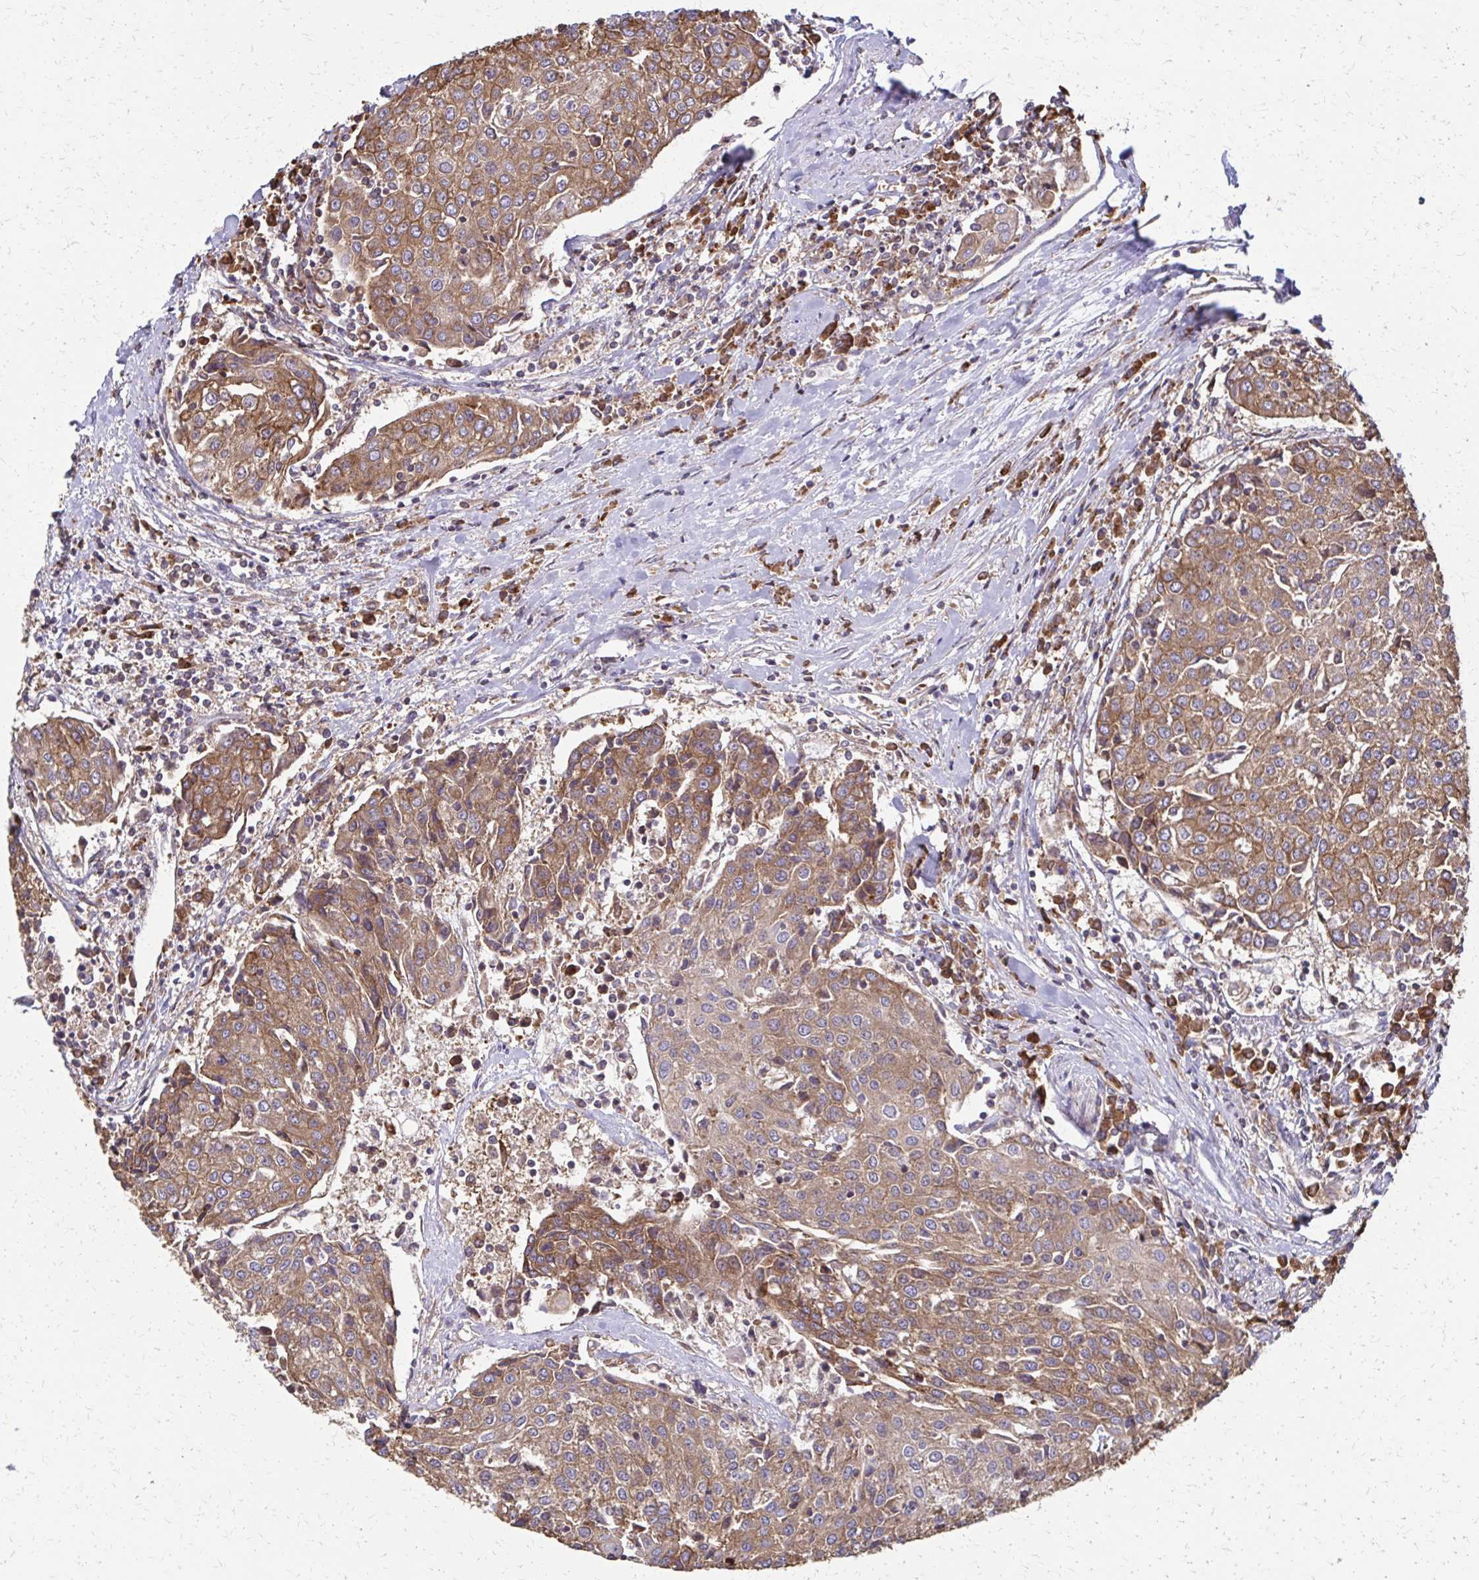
{"staining": {"intensity": "moderate", "quantity": ">75%", "location": "cytoplasmic/membranous"}, "tissue": "urothelial cancer", "cell_type": "Tumor cells", "image_type": "cancer", "snomed": [{"axis": "morphology", "description": "Urothelial carcinoma, High grade"}, {"axis": "topography", "description": "Urinary bladder"}], "caption": "The image demonstrates staining of high-grade urothelial carcinoma, revealing moderate cytoplasmic/membranous protein positivity (brown color) within tumor cells. (DAB (3,3'-diaminobenzidine) IHC, brown staining for protein, blue staining for nuclei).", "gene": "EEF2", "patient": {"sex": "female", "age": 85}}